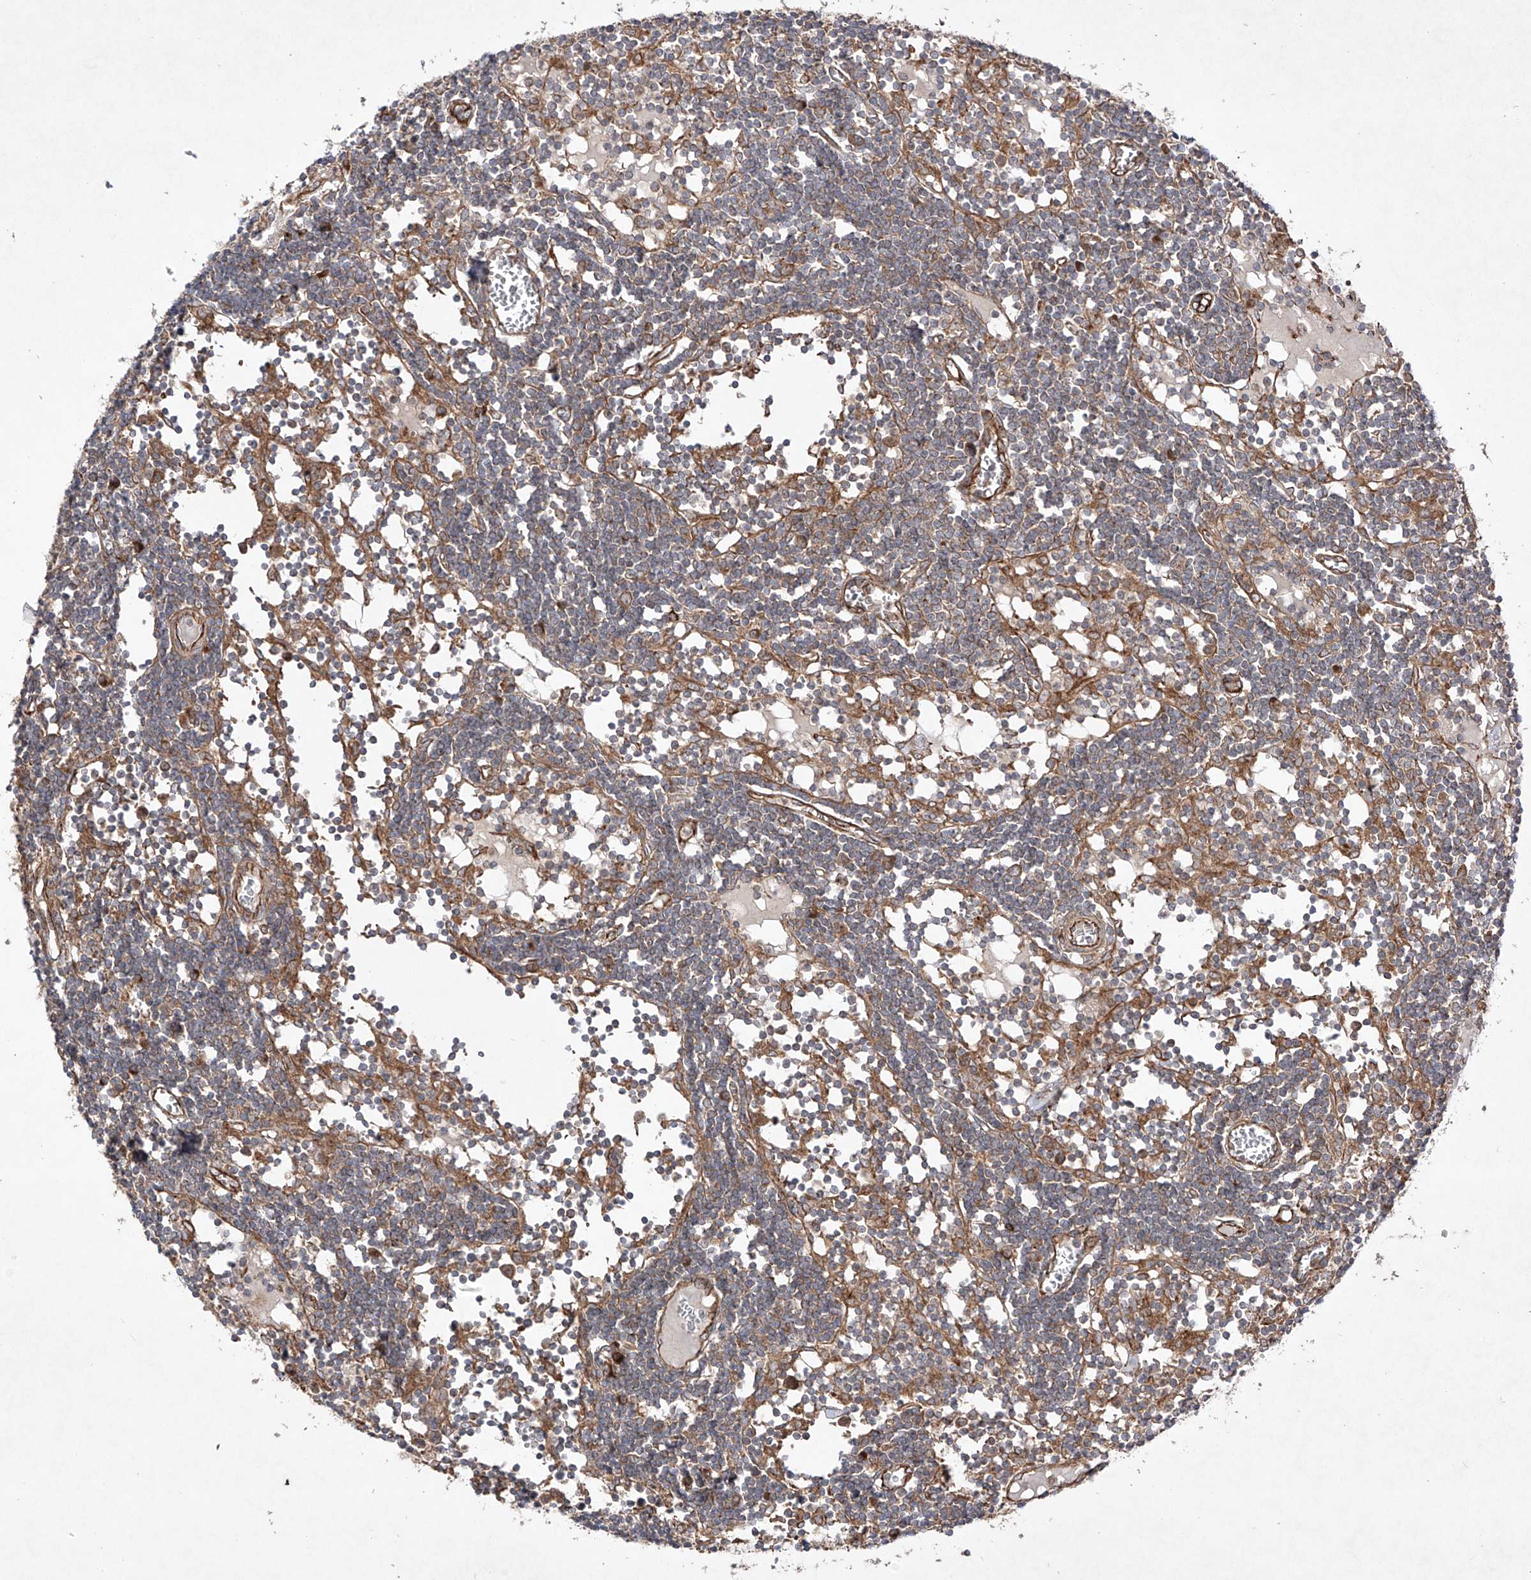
{"staining": {"intensity": "moderate", "quantity": ">75%", "location": "cytoplasmic/membranous"}, "tissue": "lymph node", "cell_type": "Germinal center cells", "image_type": "normal", "snomed": [{"axis": "morphology", "description": "Normal tissue, NOS"}, {"axis": "topography", "description": "Lymph node"}], "caption": "Immunohistochemistry (IHC) staining of benign lymph node, which shows medium levels of moderate cytoplasmic/membranous expression in approximately >75% of germinal center cells indicating moderate cytoplasmic/membranous protein positivity. The staining was performed using DAB (3,3'-diaminobenzidine) (brown) for protein detection and nuclei were counterstained in hematoxylin (blue).", "gene": "YKT6", "patient": {"sex": "female", "age": 11}}